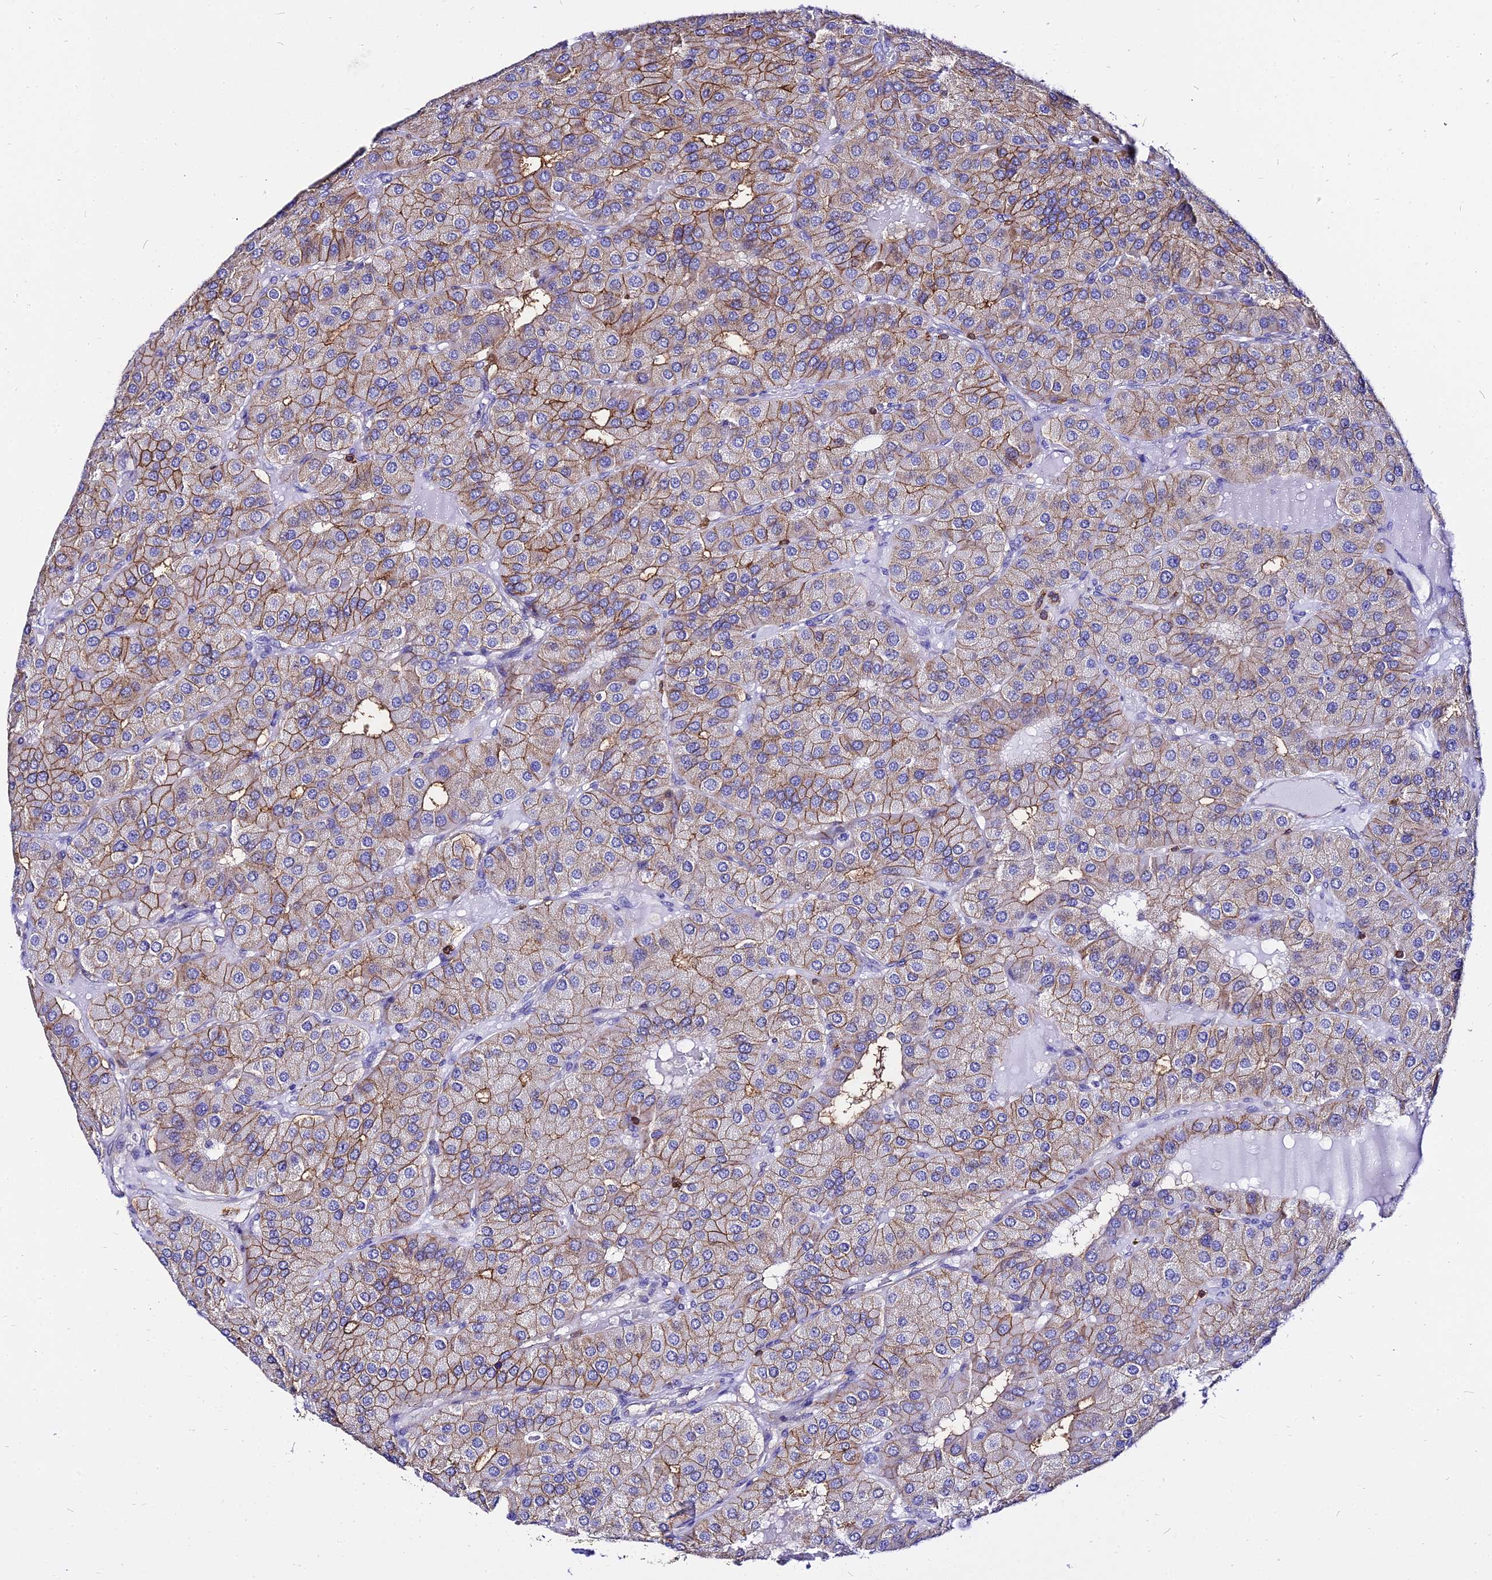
{"staining": {"intensity": "moderate", "quantity": ">75%", "location": "cytoplasmic/membranous"}, "tissue": "parathyroid gland", "cell_type": "Glandular cells", "image_type": "normal", "snomed": [{"axis": "morphology", "description": "Normal tissue, NOS"}, {"axis": "morphology", "description": "Adenoma, NOS"}, {"axis": "topography", "description": "Parathyroid gland"}], "caption": "DAB immunohistochemical staining of benign human parathyroid gland displays moderate cytoplasmic/membranous protein positivity in approximately >75% of glandular cells. Nuclei are stained in blue.", "gene": "CSRP1", "patient": {"sex": "female", "age": 86}}